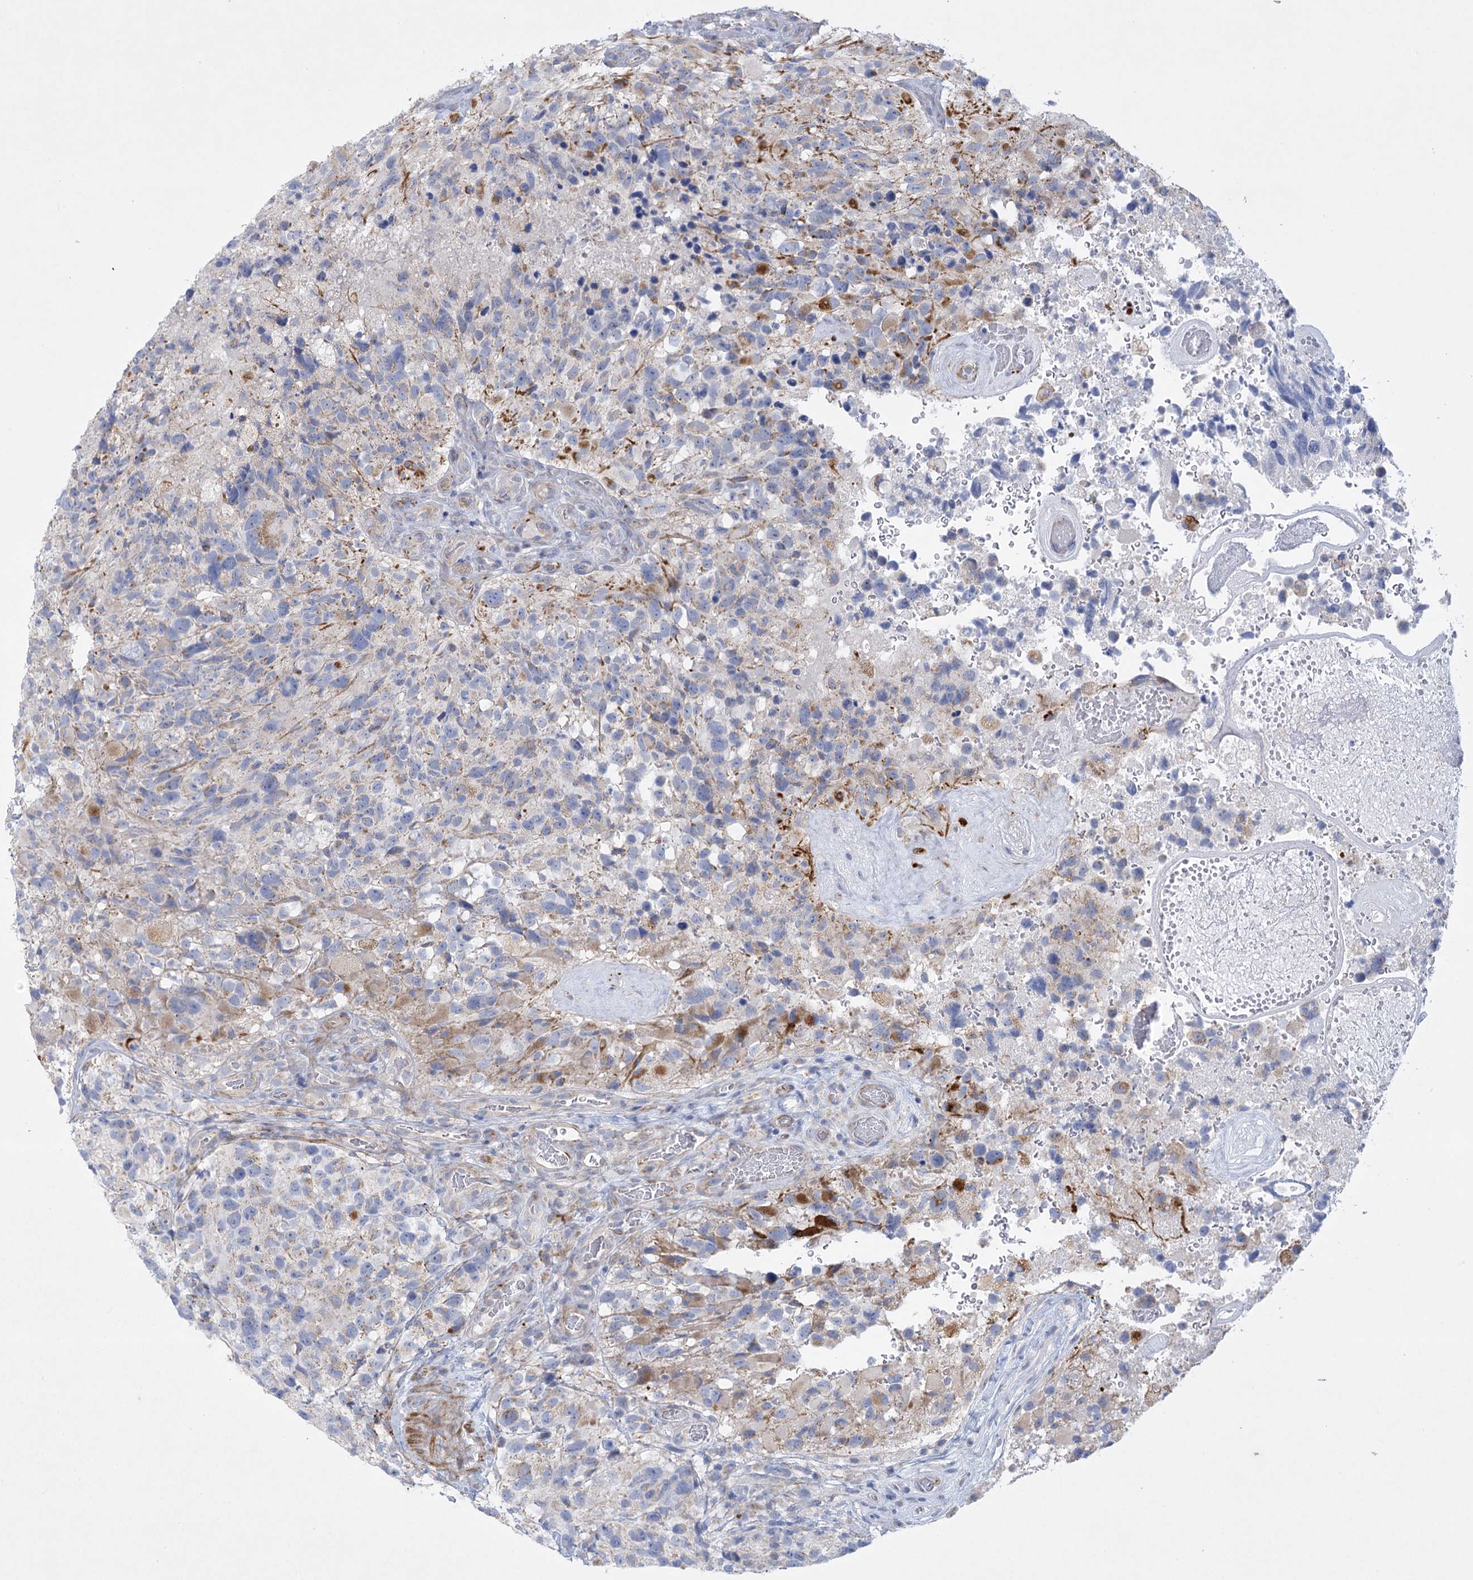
{"staining": {"intensity": "negative", "quantity": "none", "location": "none"}, "tissue": "glioma", "cell_type": "Tumor cells", "image_type": "cancer", "snomed": [{"axis": "morphology", "description": "Glioma, malignant, High grade"}, {"axis": "topography", "description": "Brain"}], "caption": "IHC of human glioma exhibits no expression in tumor cells.", "gene": "DHTKD1", "patient": {"sex": "male", "age": 69}}